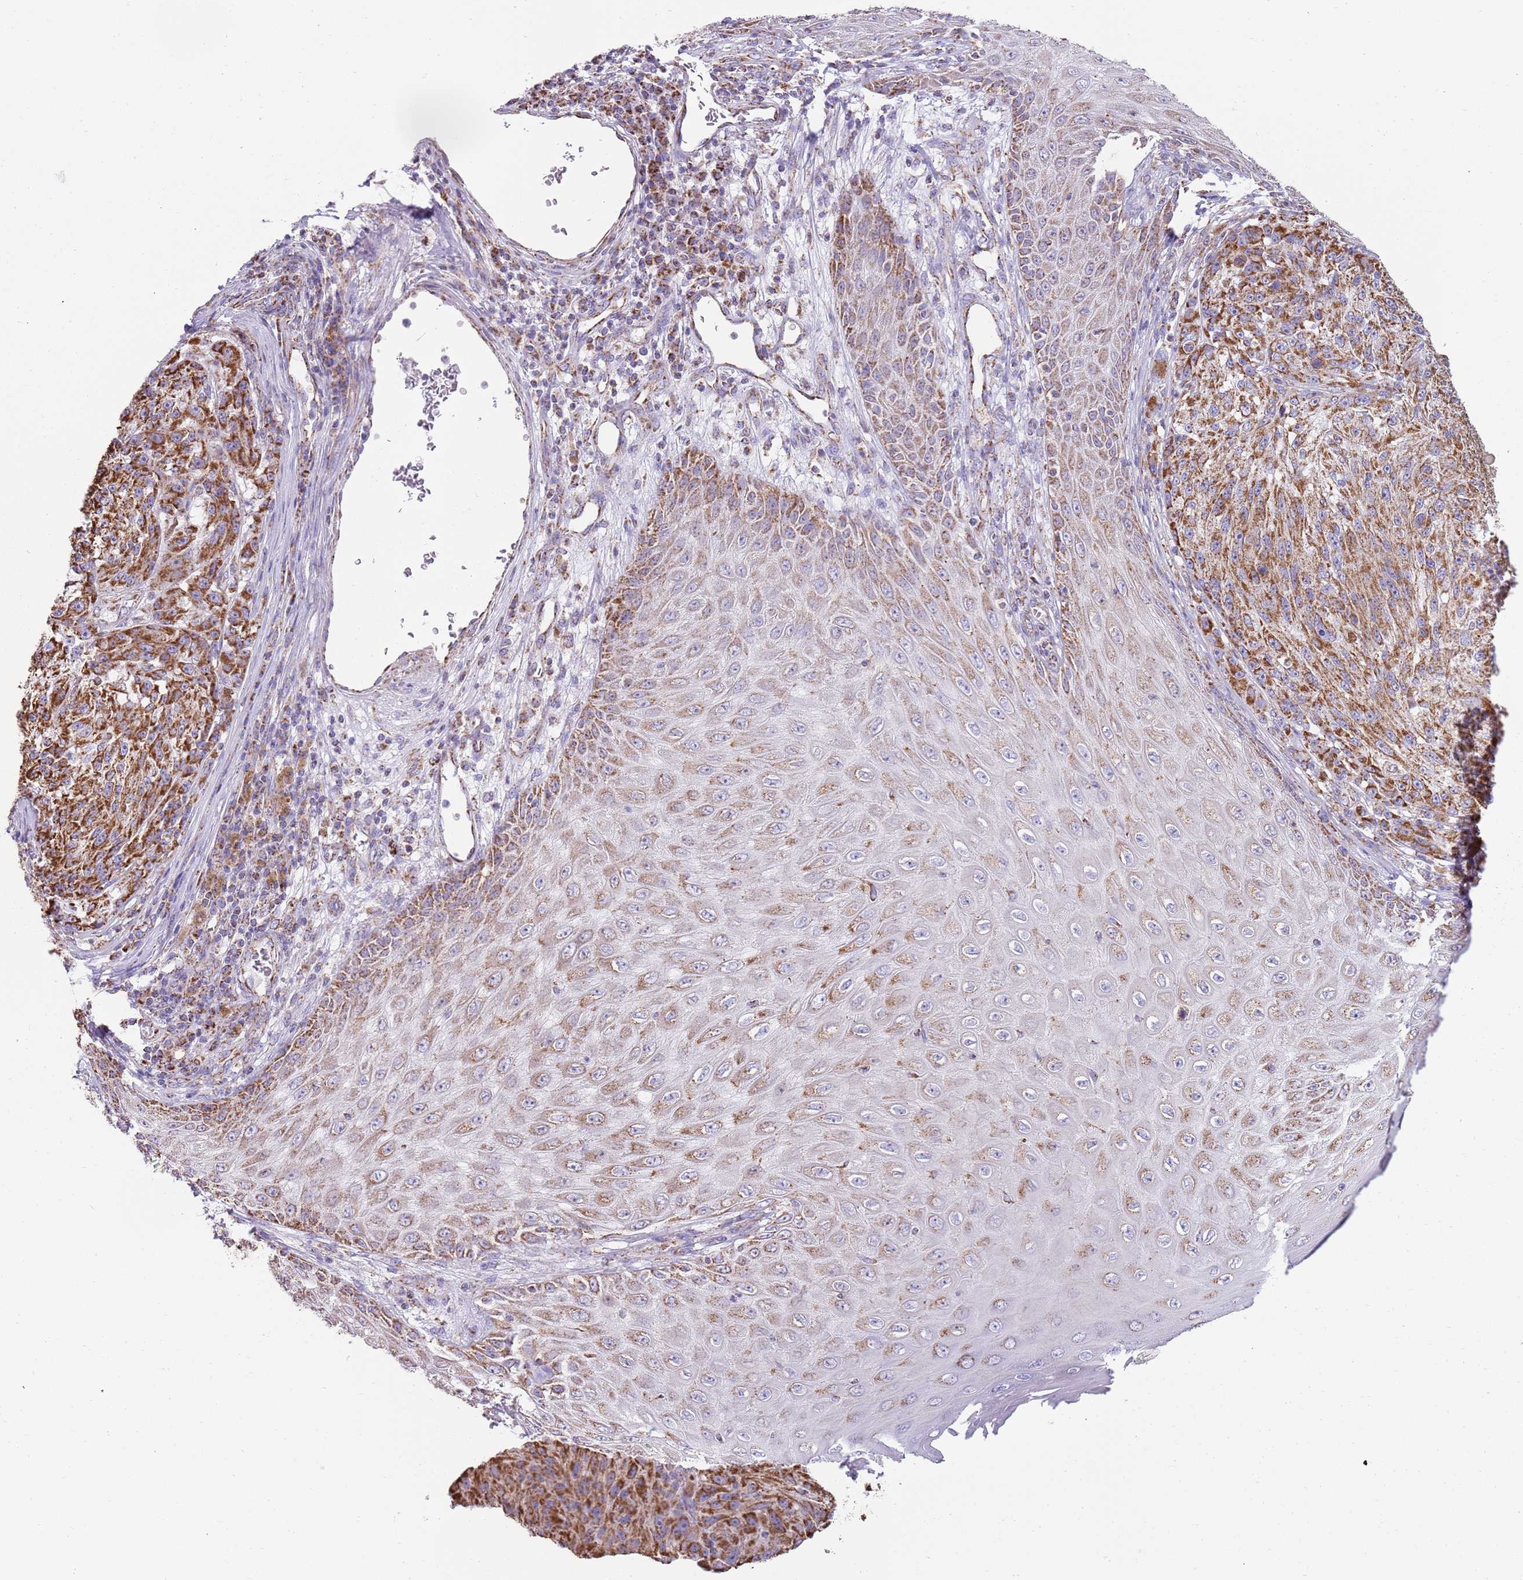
{"staining": {"intensity": "strong", "quantity": ">75%", "location": "cytoplasmic/membranous"}, "tissue": "melanoma", "cell_type": "Tumor cells", "image_type": "cancer", "snomed": [{"axis": "morphology", "description": "Malignant melanoma, NOS"}, {"axis": "topography", "description": "Skin"}], "caption": "A histopathology image of human melanoma stained for a protein displays strong cytoplasmic/membranous brown staining in tumor cells.", "gene": "TTLL1", "patient": {"sex": "male", "age": 53}}